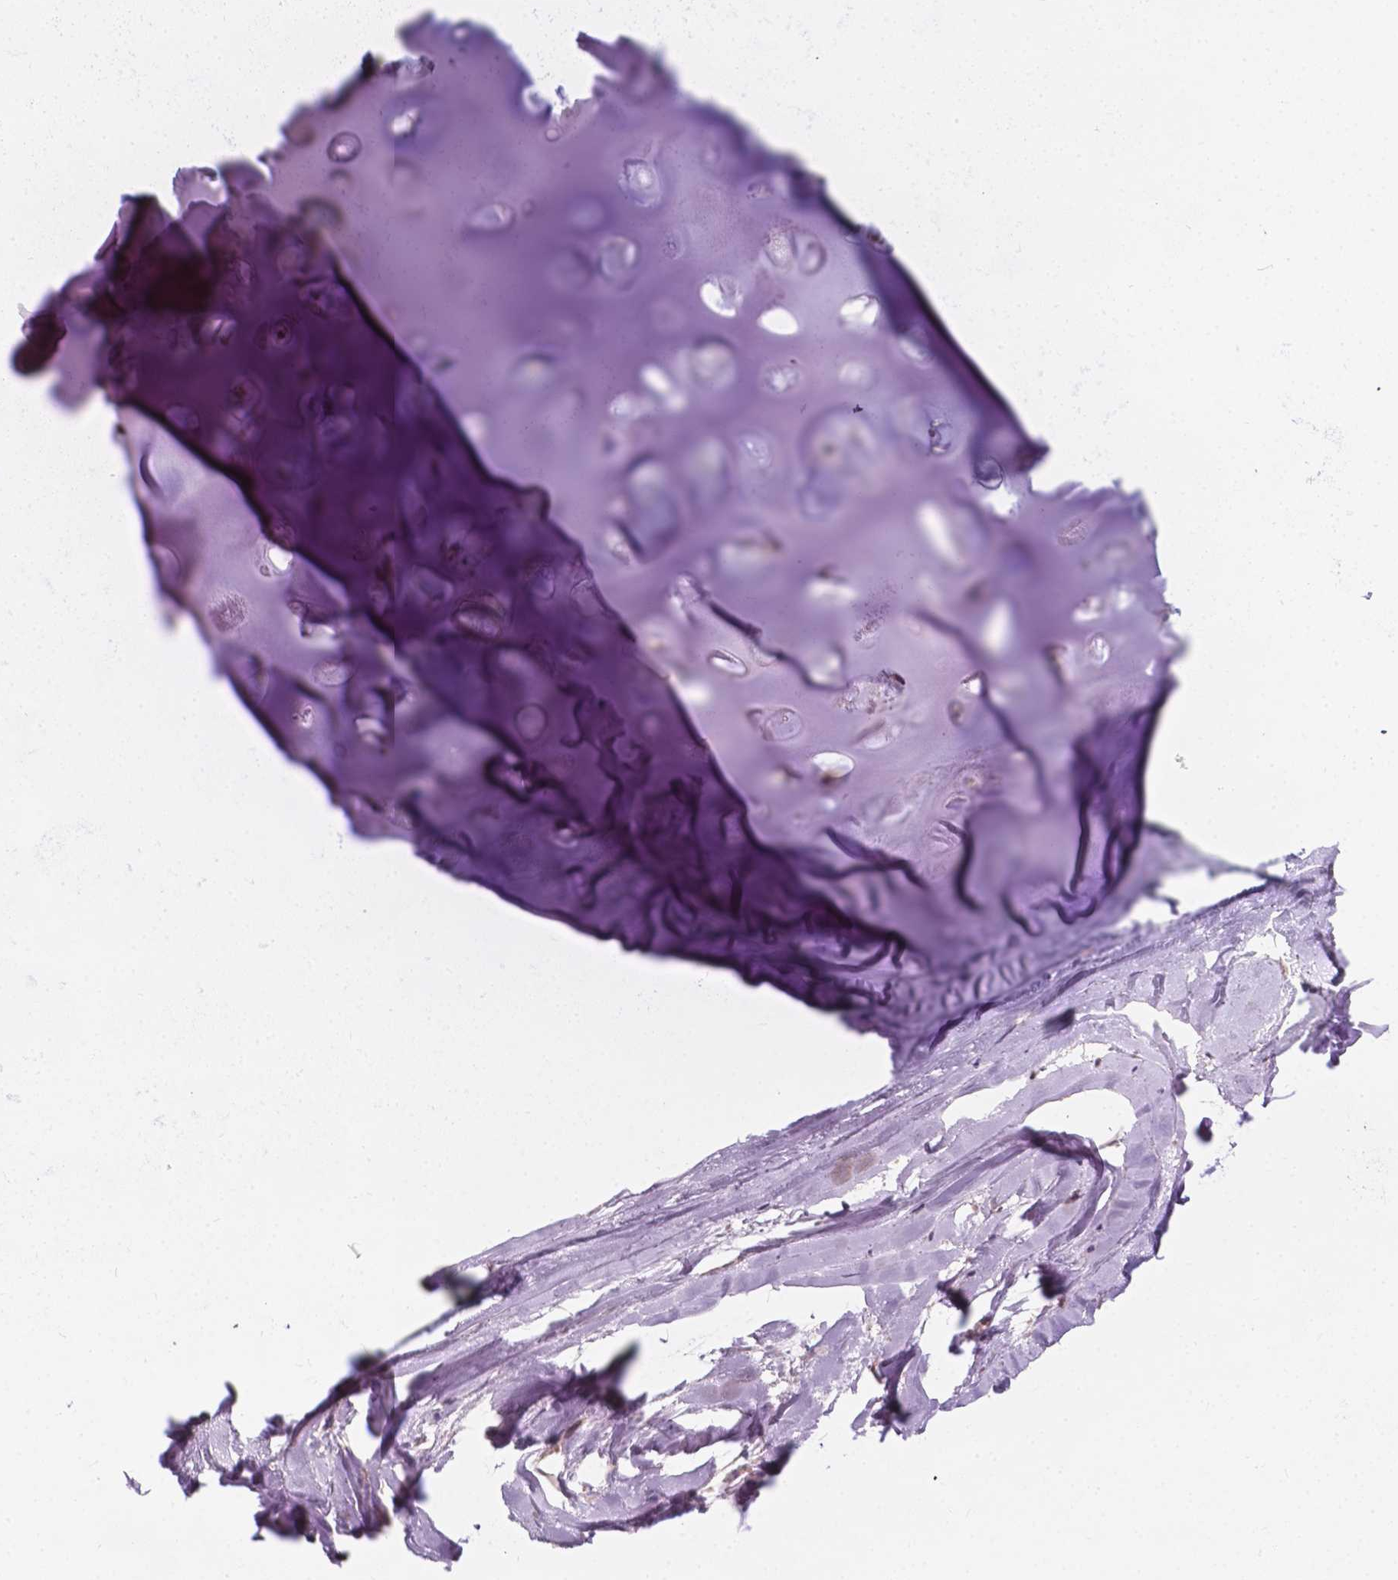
{"staining": {"intensity": "negative", "quantity": "none", "location": "none"}, "tissue": "adipose tissue", "cell_type": "Adipocytes", "image_type": "normal", "snomed": [{"axis": "morphology", "description": "Normal tissue, NOS"}, {"axis": "morphology", "description": "Squamous cell carcinoma, NOS"}, {"axis": "topography", "description": "Cartilage tissue"}, {"axis": "topography", "description": "Bronchus"}, {"axis": "topography", "description": "Lung"}], "caption": "Photomicrograph shows no significant protein positivity in adipocytes of normal adipose tissue.", "gene": "NDUFA10", "patient": {"sex": "male", "age": 66}}